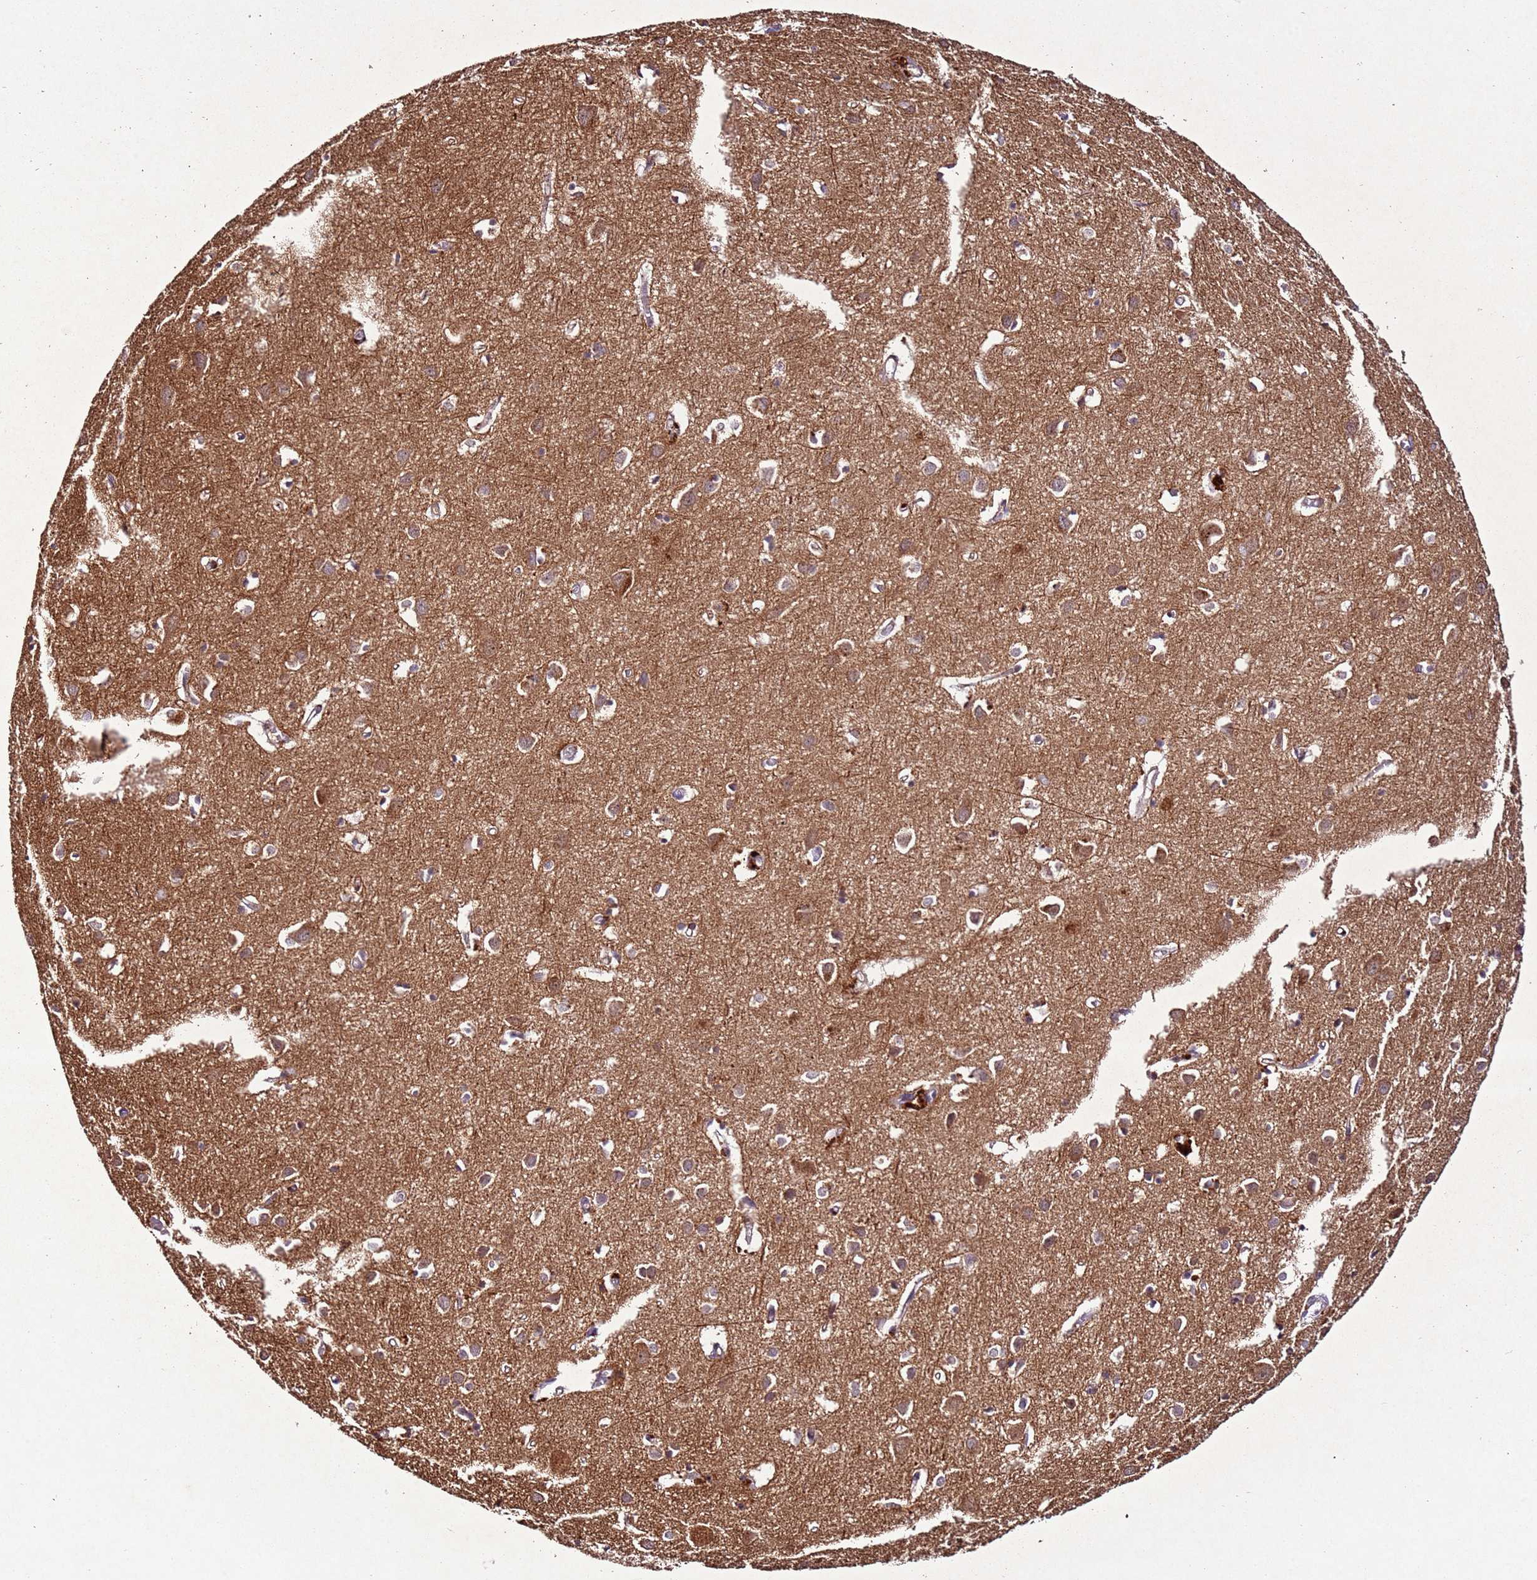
{"staining": {"intensity": "weak", "quantity": ">75%", "location": "cytoplasmic/membranous"}, "tissue": "cerebral cortex", "cell_type": "Endothelial cells", "image_type": "normal", "snomed": [{"axis": "morphology", "description": "Normal tissue, NOS"}, {"axis": "topography", "description": "Cerebral cortex"}], "caption": "An immunohistochemistry (IHC) photomicrograph of normal tissue is shown. Protein staining in brown shows weak cytoplasmic/membranous positivity in cerebral cortex within endothelial cells. The staining was performed using DAB (3,3'-diaminobenzidine), with brown indicating positive protein expression. Nuclei are stained blue with hematoxylin.", "gene": "PTMA", "patient": {"sex": "female", "age": 64}}